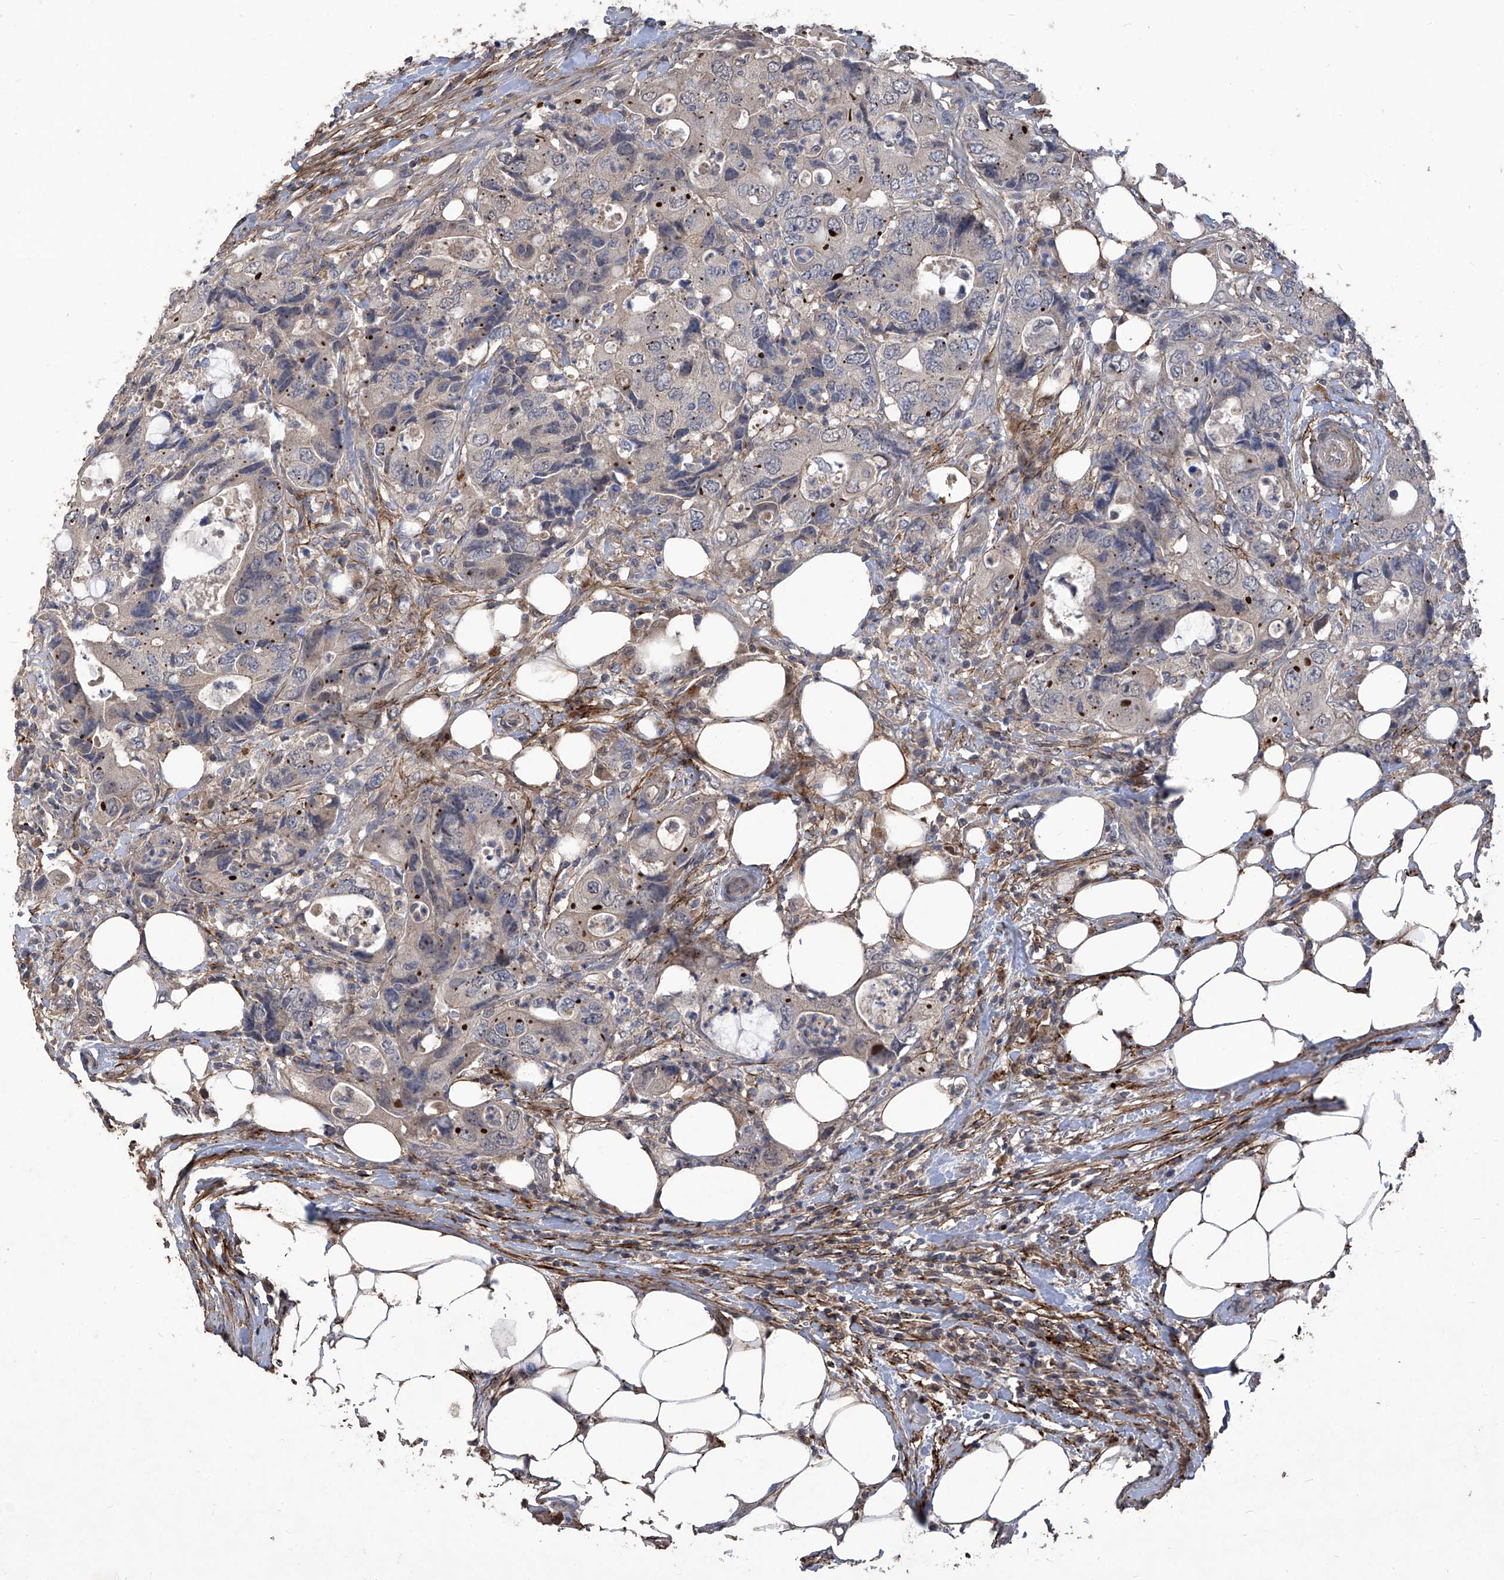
{"staining": {"intensity": "negative", "quantity": "none", "location": "none"}, "tissue": "colorectal cancer", "cell_type": "Tumor cells", "image_type": "cancer", "snomed": [{"axis": "morphology", "description": "Adenocarcinoma, NOS"}, {"axis": "topography", "description": "Colon"}], "caption": "Immunohistochemistry (IHC) histopathology image of human adenocarcinoma (colorectal) stained for a protein (brown), which reveals no positivity in tumor cells.", "gene": "TXNIP", "patient": {"sex": "male", "age": 71}}